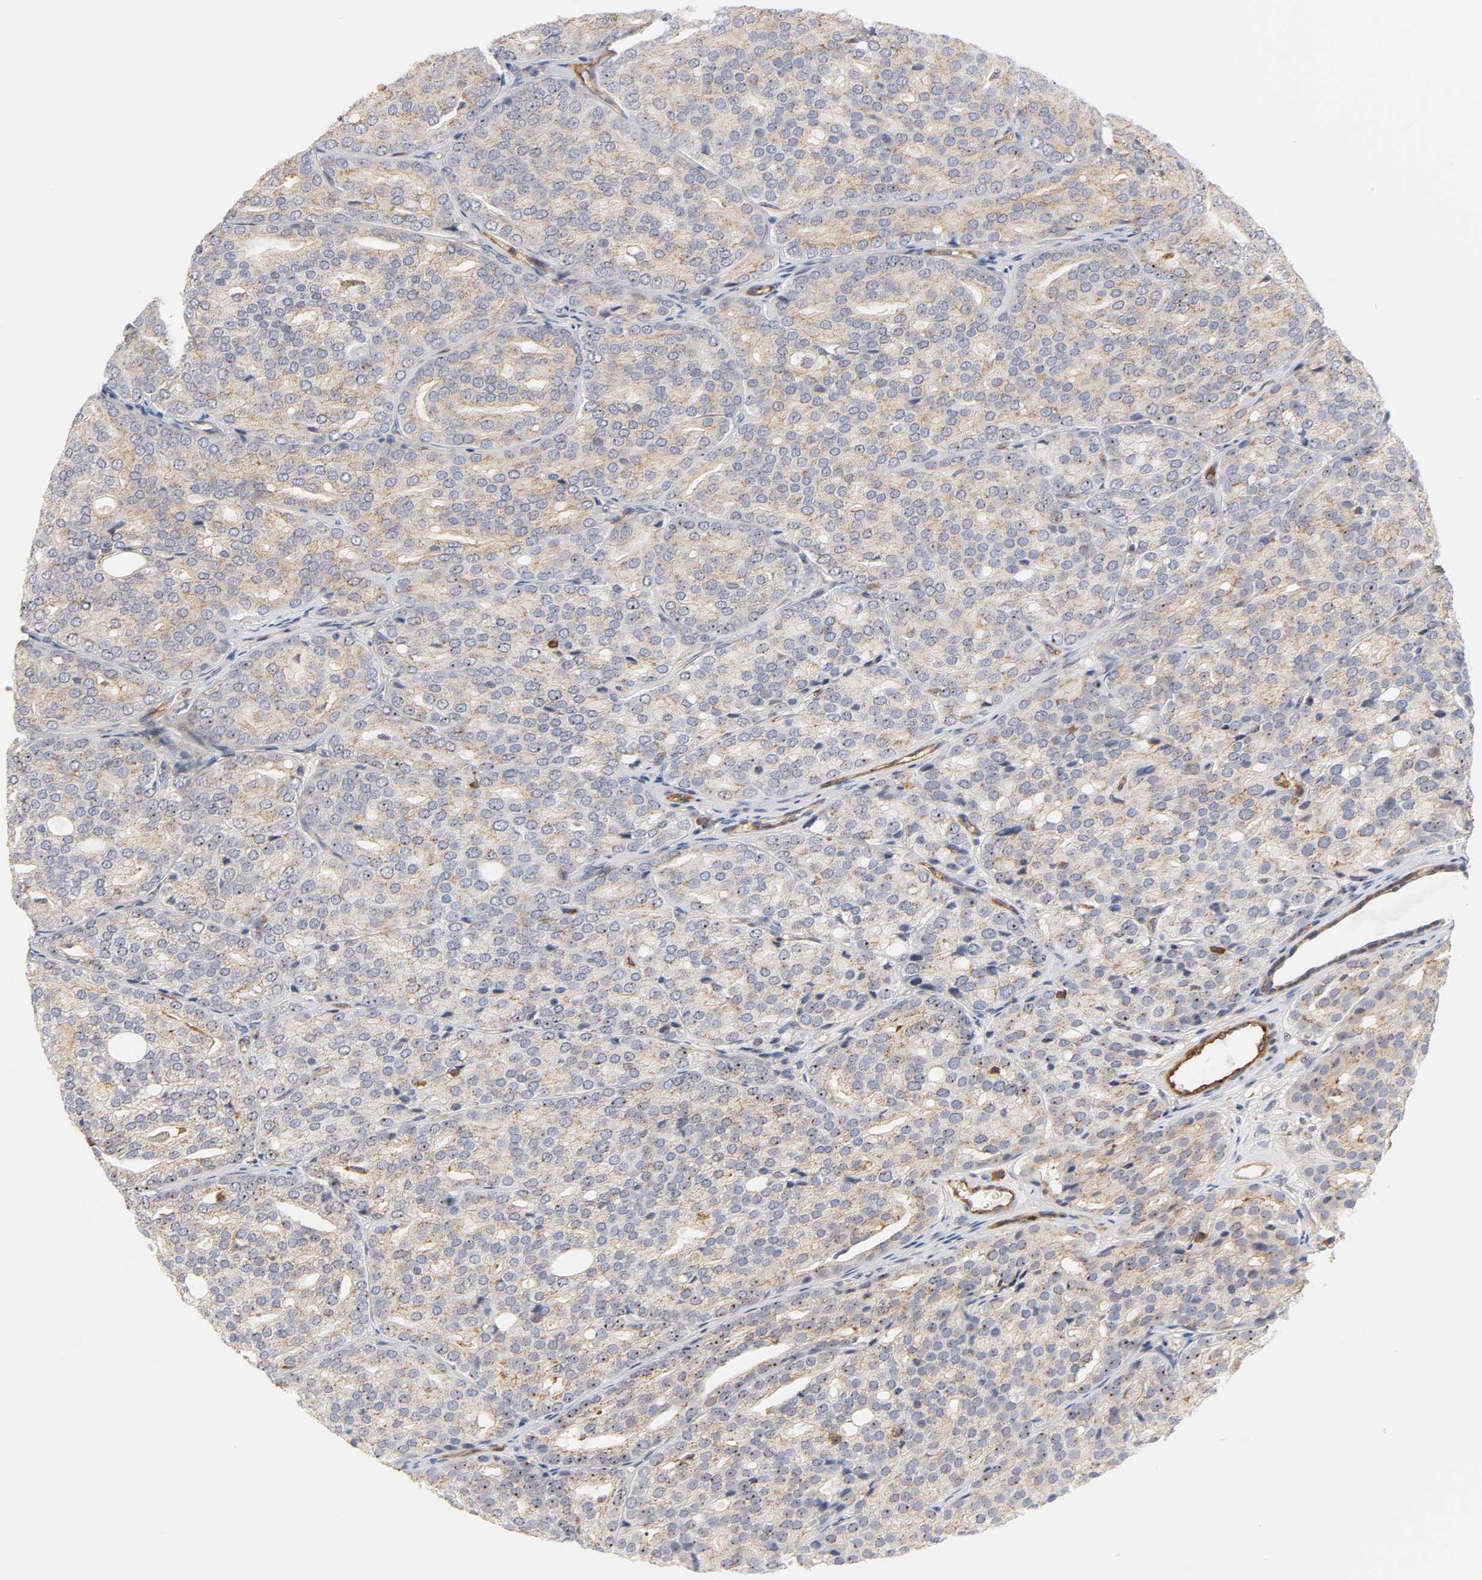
{"staining": {"intensity": "moderate", "quantity": ">75%", "location": "cytoplasmic/membranous,nuclear"}, "tissue": "prostate cancer", "cell_type": "Tumor cells", "image_type": "cancer", "snomed": [{"axis": "morphology", "description": "Adenocarcinoma, High grade"}, {"axis": "topography", "description": "Prostate"}], "caption": "A medium amount of moderate cytoplasmic/membranous and nuclear staining is present in about >75% of tumor cells in prostate cancer tissue.", "gene": "PLD1", "patient": {"sex": "male", "age": 64}}